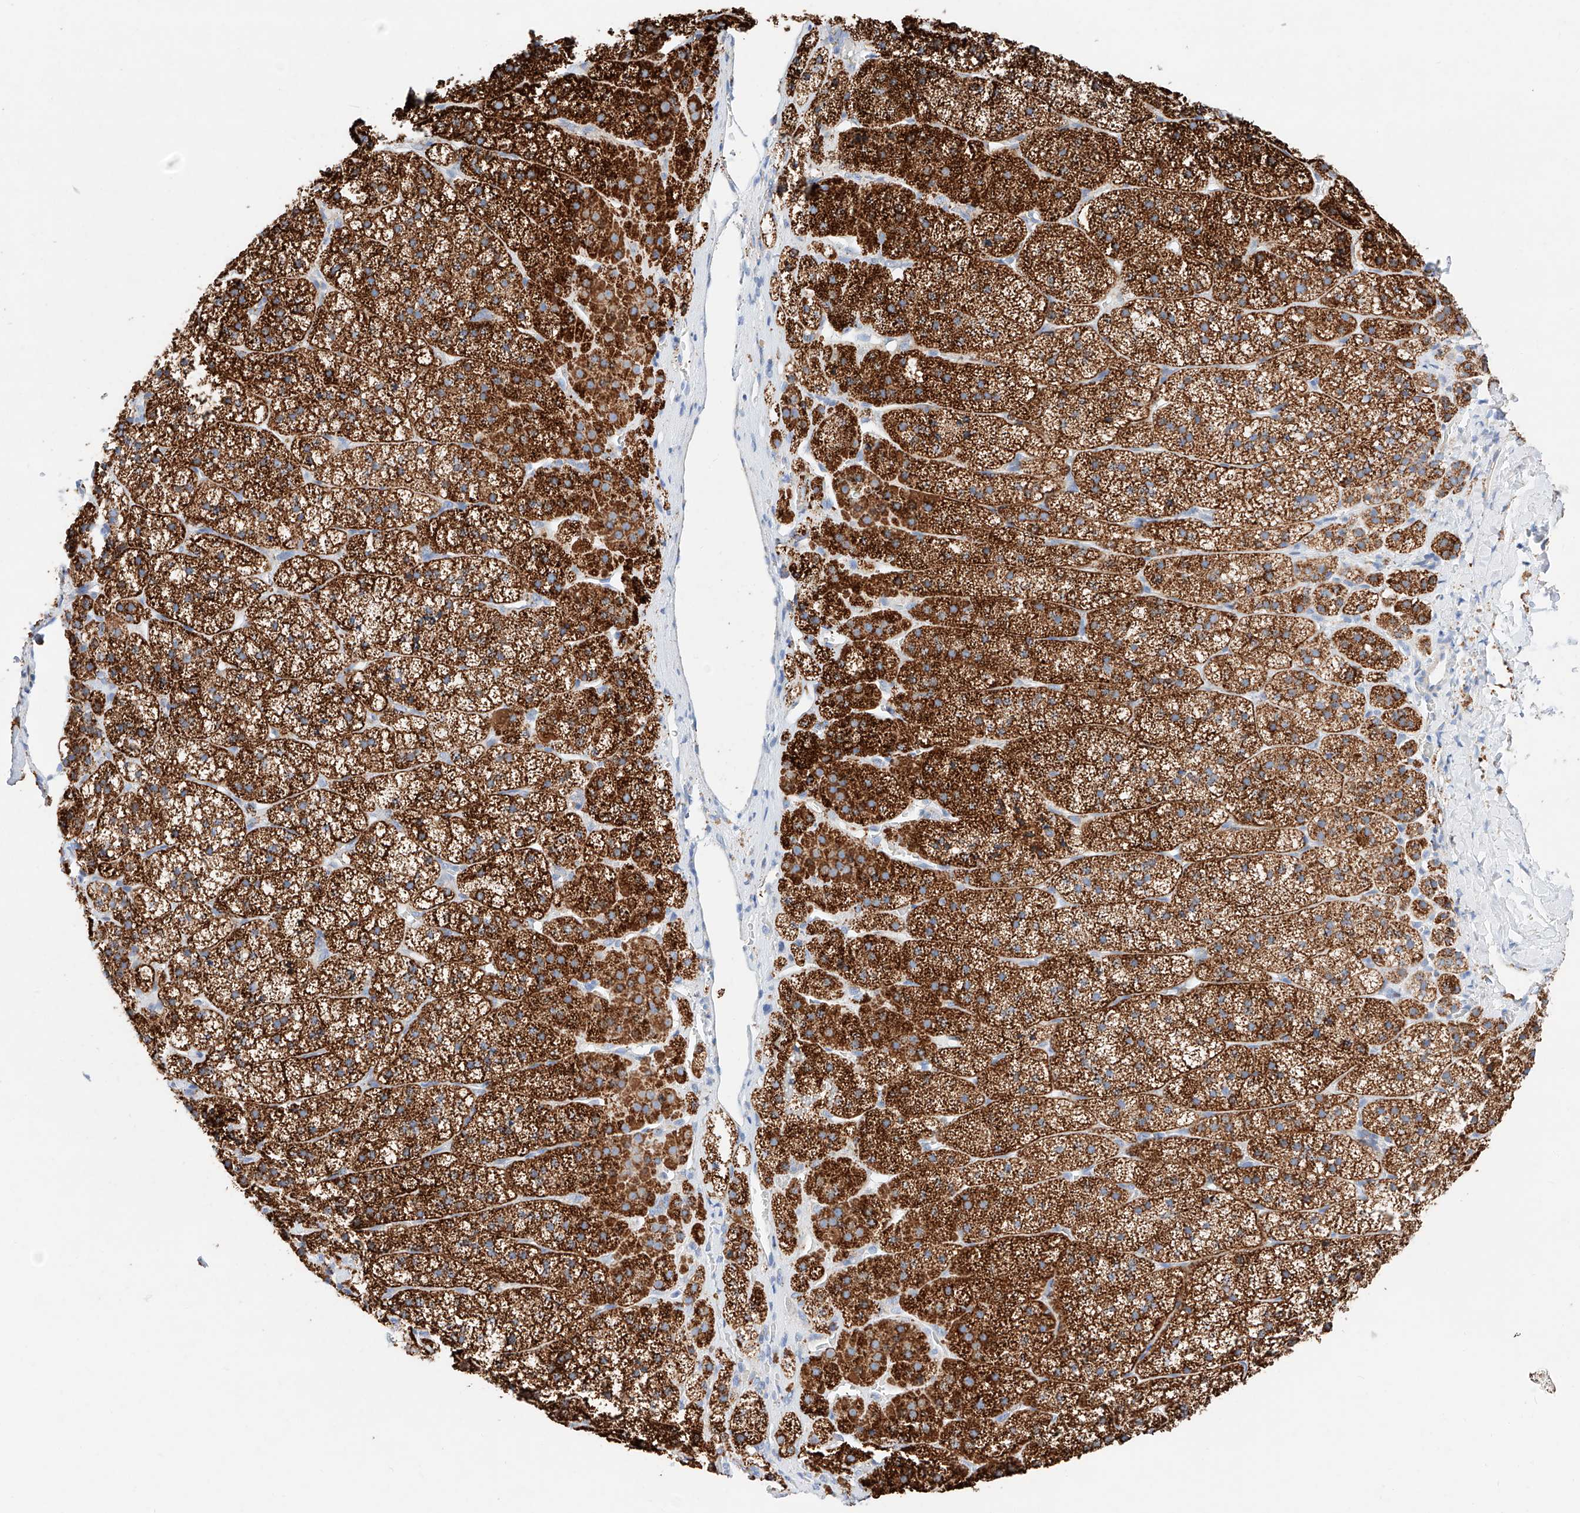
{"staining": {"intensity": "strong", "quantity": ">75%", "location": "cytoplasmic/membranous"}, "tissue": "adrenal gland", "cell_type": "Glandular cells", "image_type": "normal", "snomed": [{"axis": "morphology", "description": "Normal tissue, NOS"}, {"axis": "topography", "description": "Adrenal gland"}], "caption": "The micrograph reveals a brown stain indicating the presence of a protein in the cytoplasmic/membranous of glandular cells in adrenal gland. Using DAB (brown) and hematoxylin (blue) stains, captured at high magnification using brightfield microscopy.", "gene": "C6orf62", "patient": {"sex": "female", "age": 44}}